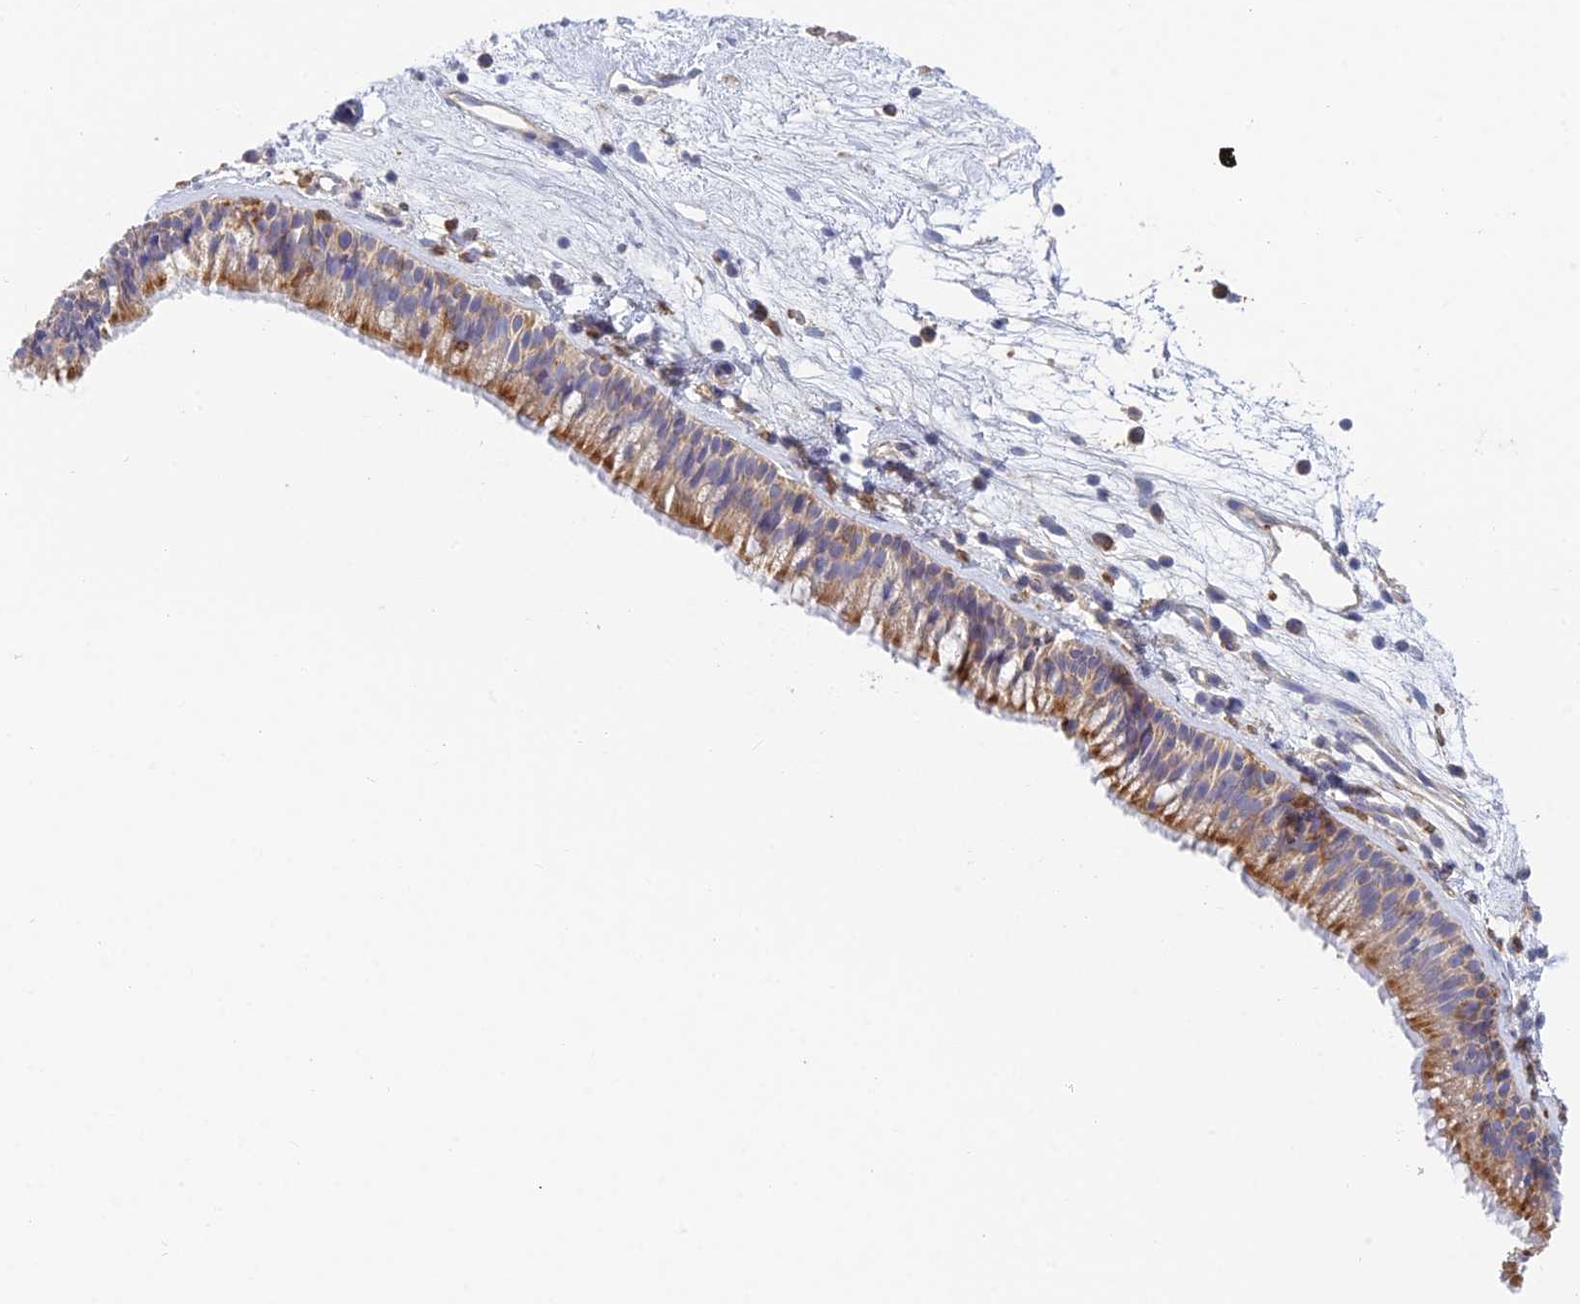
{"staining": {"intensity": "moderate", "quantity": ">75%", "location": "cytoplasmic/membranous"}, "tissue": "nasopharynx", "cell_type": "Respiratory epithelial cells", "image_type": "normal", "snomed": [{"axis": "morphology", "description": "Normal tissue, NOS"}, {"axis": "morphology", "description": "Inflammation, NOS"}, {"axis": "morphology", "description": "Malignant melanoma, Metastatic site"}, {"axis": "topography", "description": "Nasopharynx"}], "caption": "Nasopharynx stained for a protein (brown) displays moderate cytoplasmic/membranous positive expression in about >75% of respiratory epithelial cells.", "gene": "STRN4", "patient": {"sex": "male", "age": 70}}